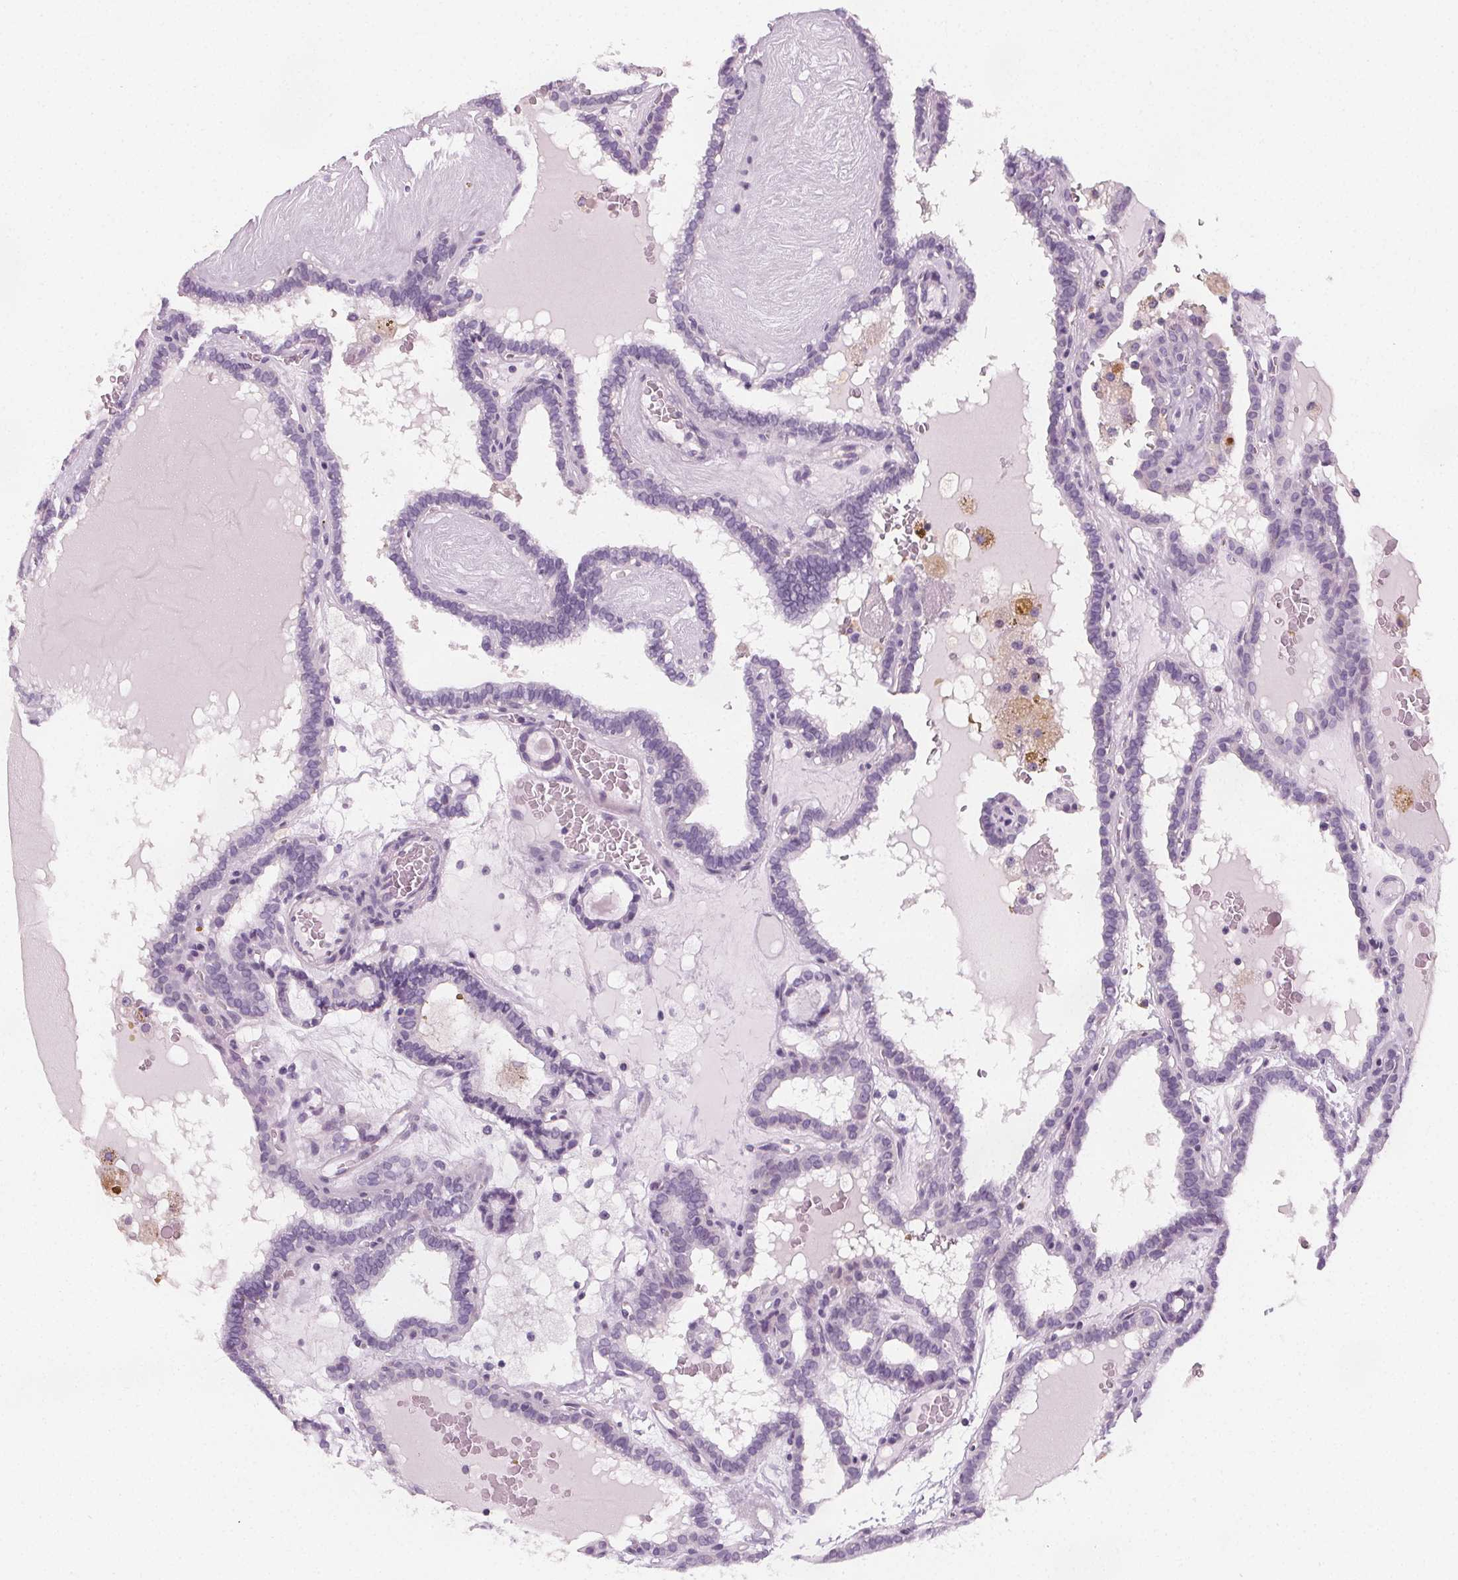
{"staining": {"intensity": "negative", "quantity": "none", "location": "none"}, "tissue": "thyroid cancer", "cell_type": "Tumor cells", "image_type": "cancer", "snomed": [{"axis": "morphology", "description": "Papillary adenocarcinoma, NOS"}, {"axis": "topography", "description": "Thyroid gland"}], "caption": "A high-resolution histopathology image shows immunohistochemistry staining of thyroid cancer, which displays no significant expression in tumor cells.", "gene": "SLC5A12", "patient": {"sex": "female", "age": 39}}